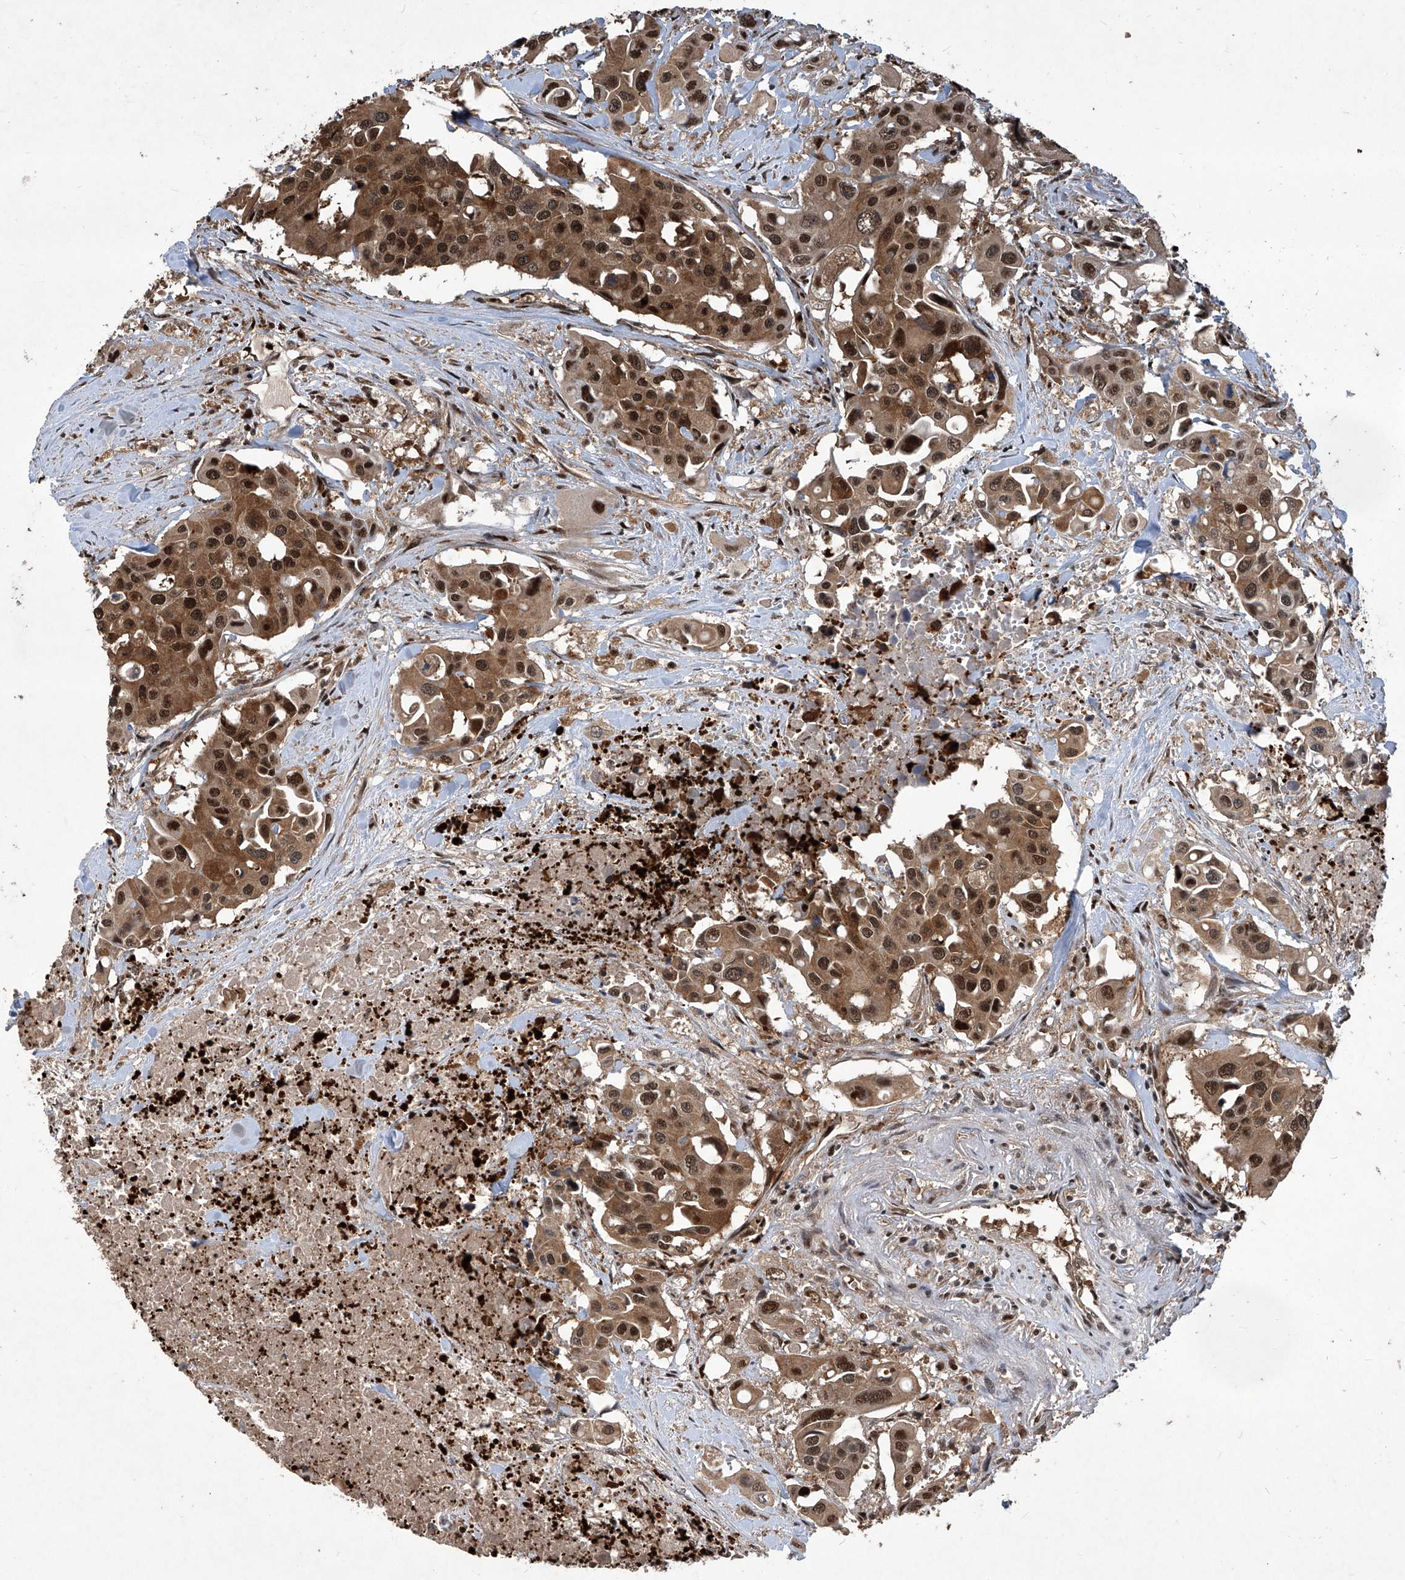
{"staining": {"intensity": "strong", "quantity": ">75%", "location": "cytoplasmic/membranous,nuclear"}, "tissue": "colorectal cancer", "cell_type": "Tumor cells", "image_type": "cancer", "snomed": [{"axis": "morphology", "description": "Adenocarcinoma, NOS"}, {"axis": "topography", "description": "Colon"}], "caption": "This histopathology image reveals colorectal cancer stained with immunohistochemistry (IHC) to label a protein in brown. The cytoplasmic/membranous and nuclear of tumor cells show strong positivity for the protein. Nuclei are counter-stained blue.", "gene": "PSMB1", "patient": {"sex": "male", "age": 77}}